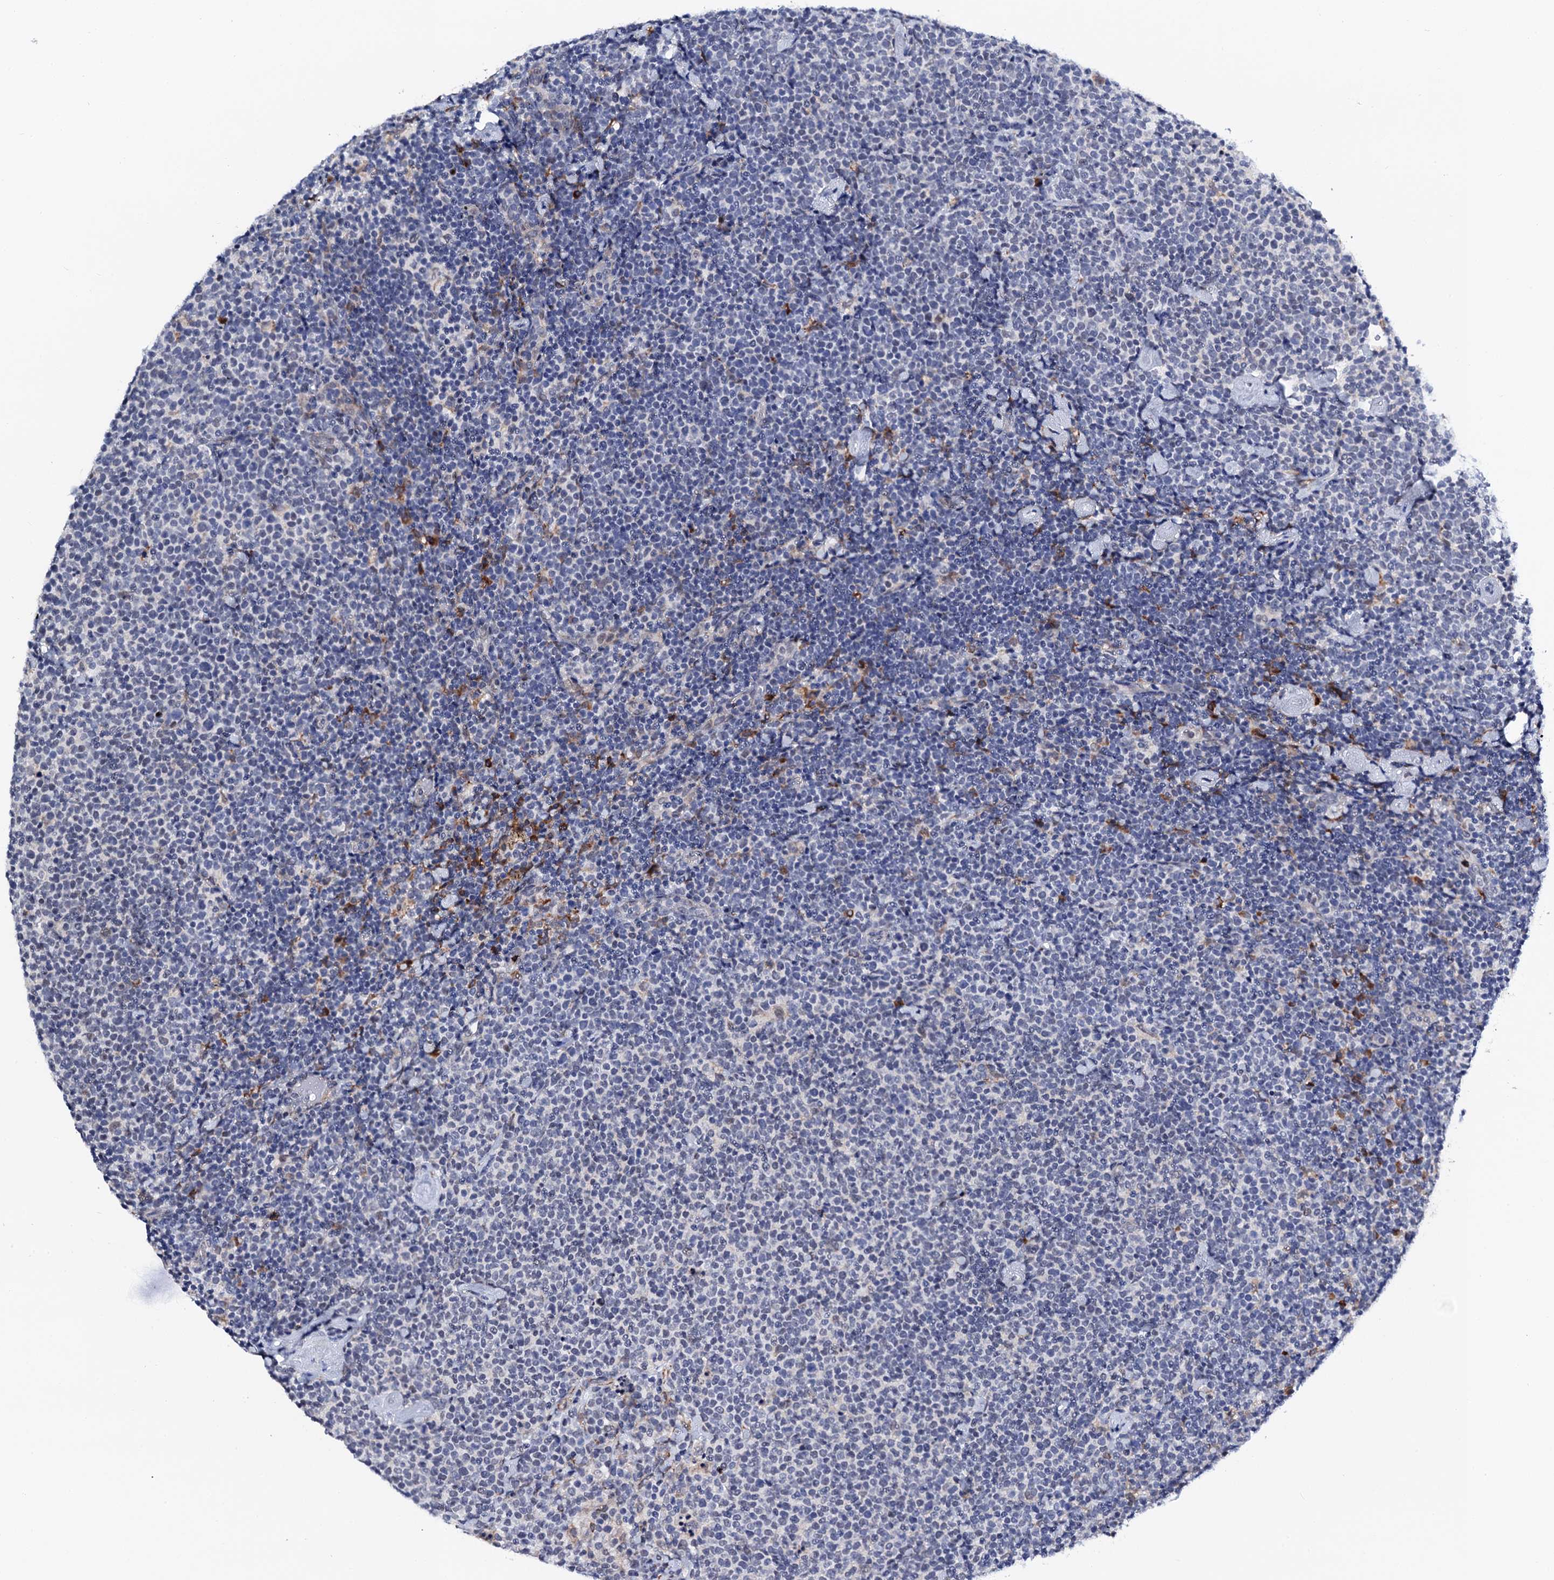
{"staining": {"intensity": "negative", "quantity": "none", "location": "none"}, "tissue": "lymphoma", "cell_type": "Tumor cells", "image_type": "cancer", "snomed": [{"axis": "morphology", "description": "Malignant lymphoma, non-Hodgkin's type, High grade"}, {"axis": "topography", "description": "Lymph node"}], "caption": "This is a photomicrograph of immunohistochemistry (IHC) staining of high-grade malignant lymphoma, non-Hodgkin's type, which shows no positivity in tumor cells.", "gene": "SLC7A10", "patient": {"sex": "male", "age": 61}}